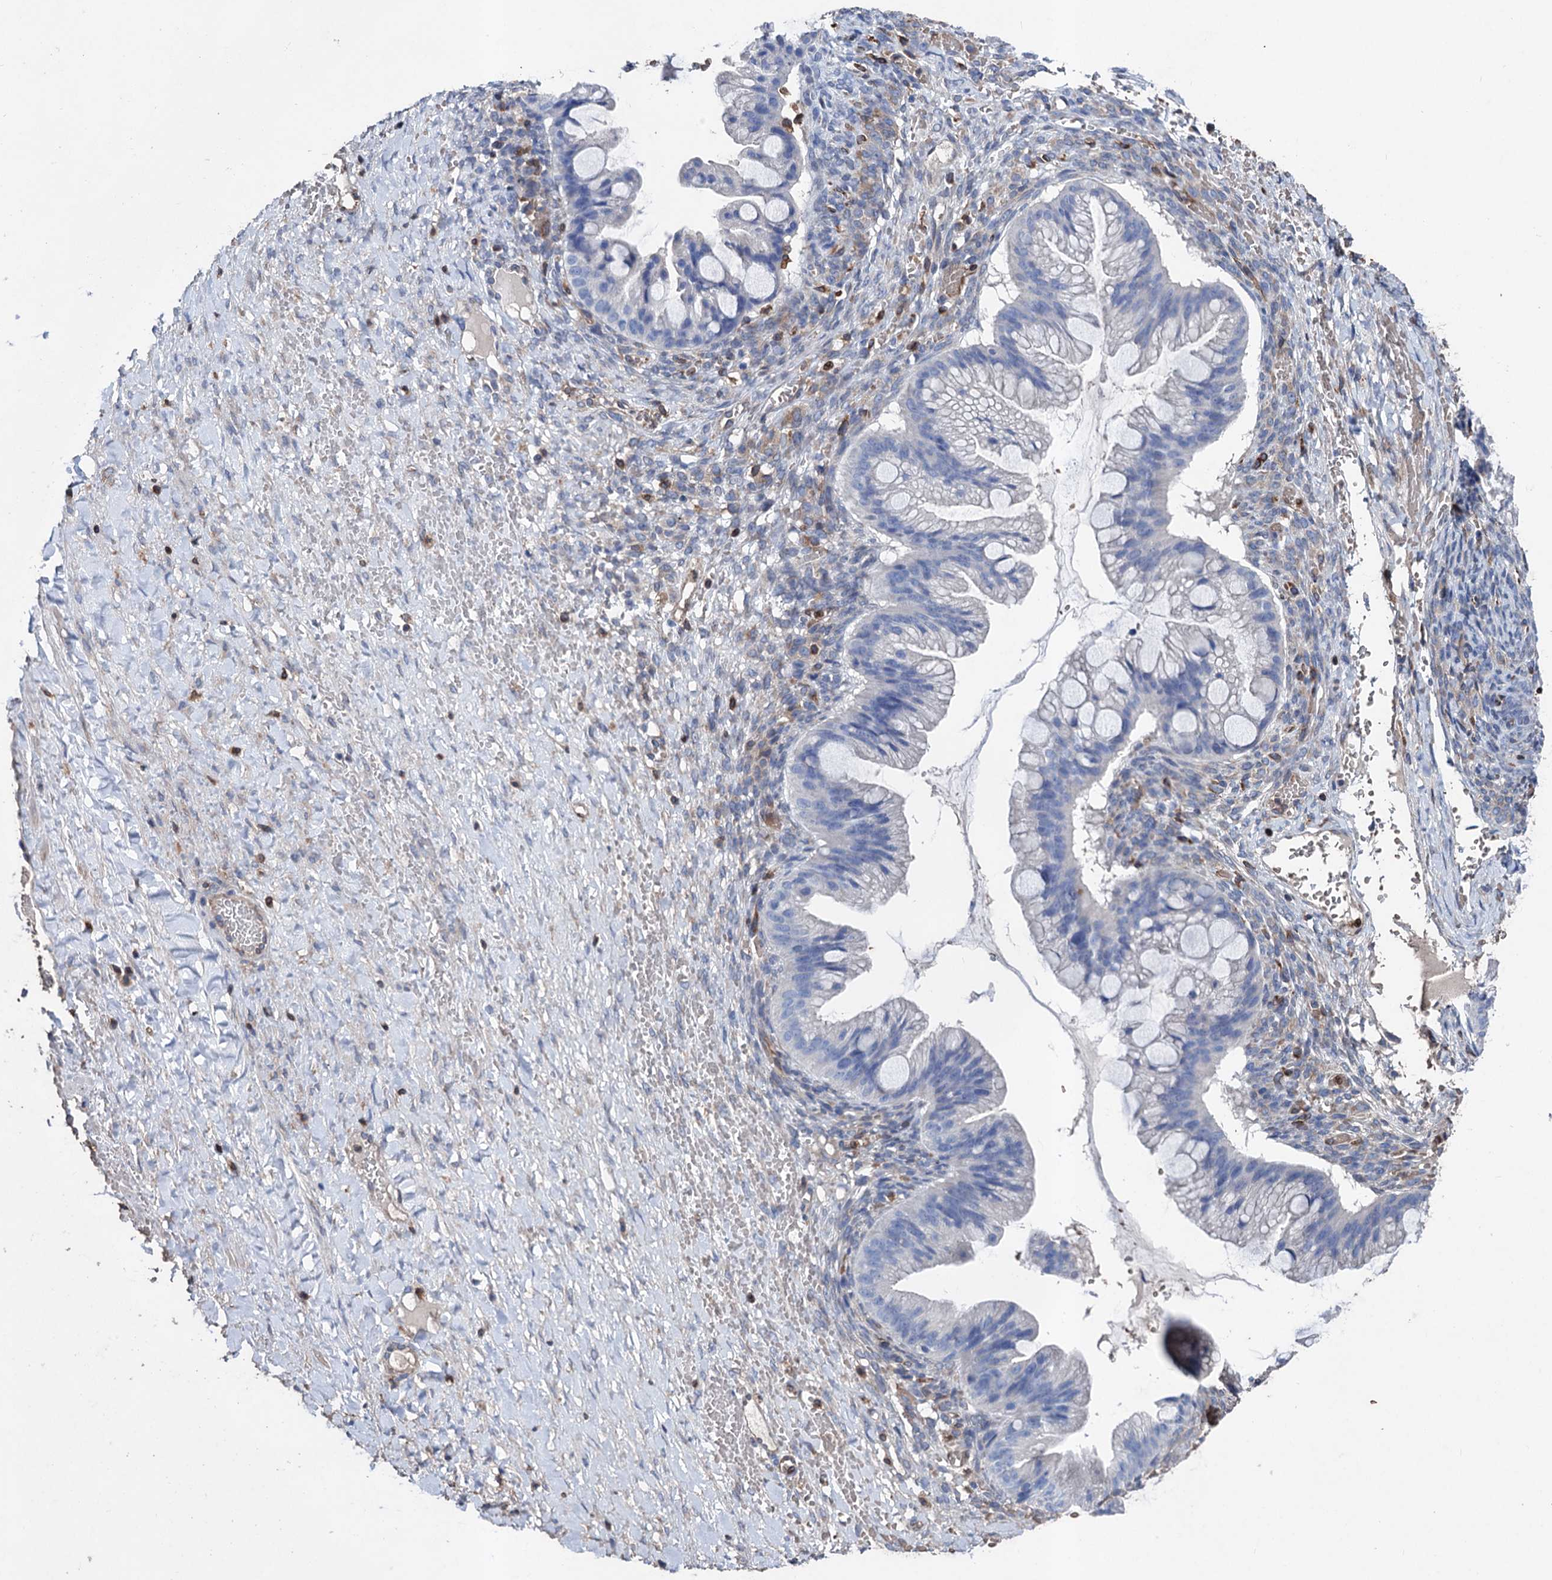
{"staining": {"intensity": "negative", "quantity": "none", "location": "none"}, "tissue": "ovarian cancer", "cell_type": "Tumor cells", "image_type": "cancer", "snomed": [{"axis": "morphology", "description": "Cystadenocarcinoma, mucinous, NOS"}, {"axis": "topography", "description": "Ovary"}], "caption": "IHC histopathology image of mucinous cystadenocarcinoma (ovarian) stained for a protein (brown), which shows no staining in tumor cells. (Immunohistochemistry, brightfield microscopy, high magnification).", "gene": "STING1", "patient": {"sex": "female", "age": 73}}